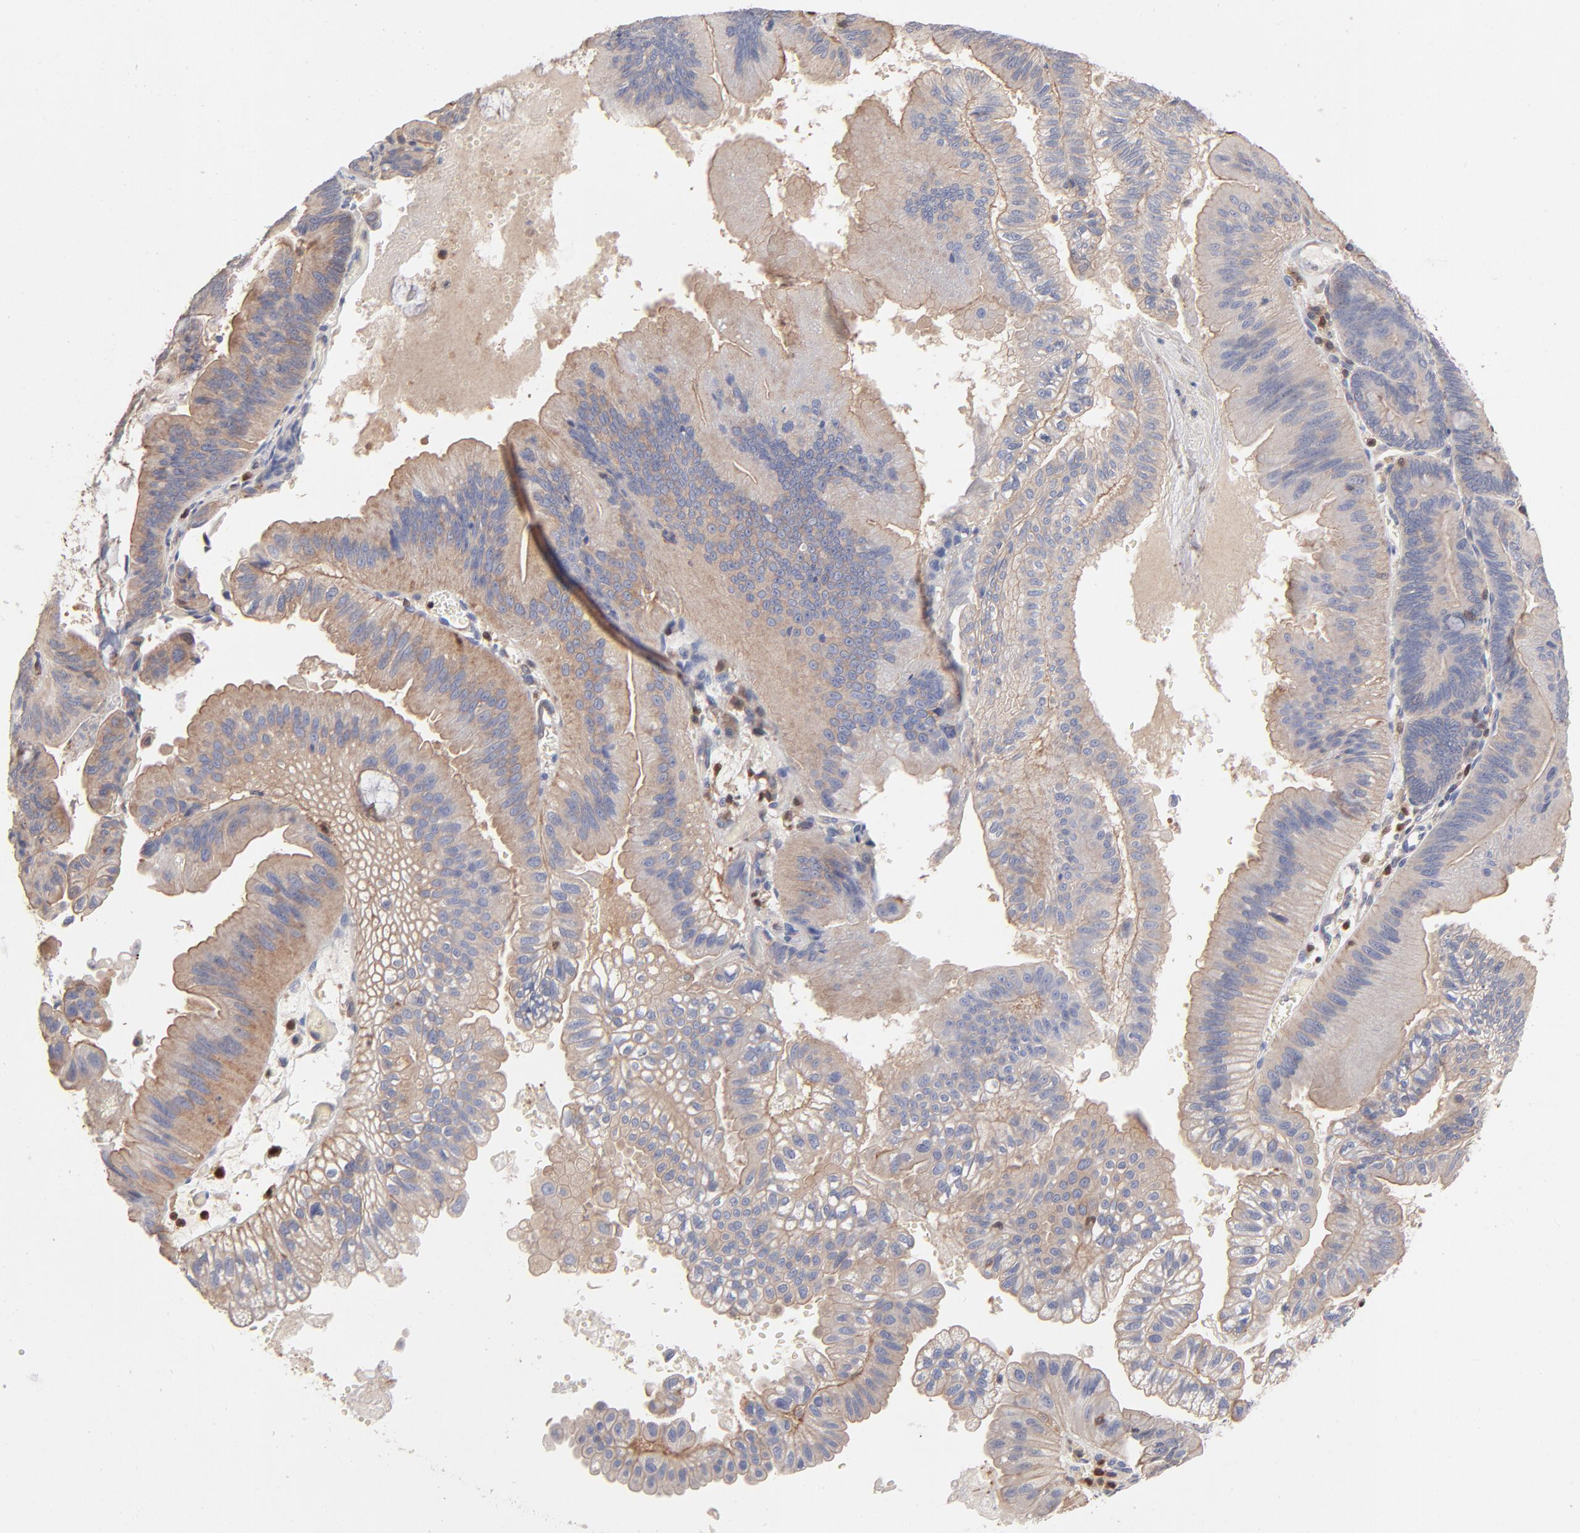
{"staining": {"intensity": "weak", "quantity": ">75%", "location": "cytoplasmic/membranous"}, "tissue": "pancreatic cancer", "cell_type": "Tumor cells", "image_type": "cancer", "snomed": [{"axis": "morphology", "description": "Adenocarcinoma, NOS"}, {"axis": "topography", "description": "Pancreas"}], "caption": "There is low levels of weak cytoplasmic/membranous expression in tumor cells of pancreatic adenocarcinoma, as demonstrated by immunohistochemical staining (brown color).", "gene": "ARHGEF6", "patient": {"sex": "male", "age": 82}}